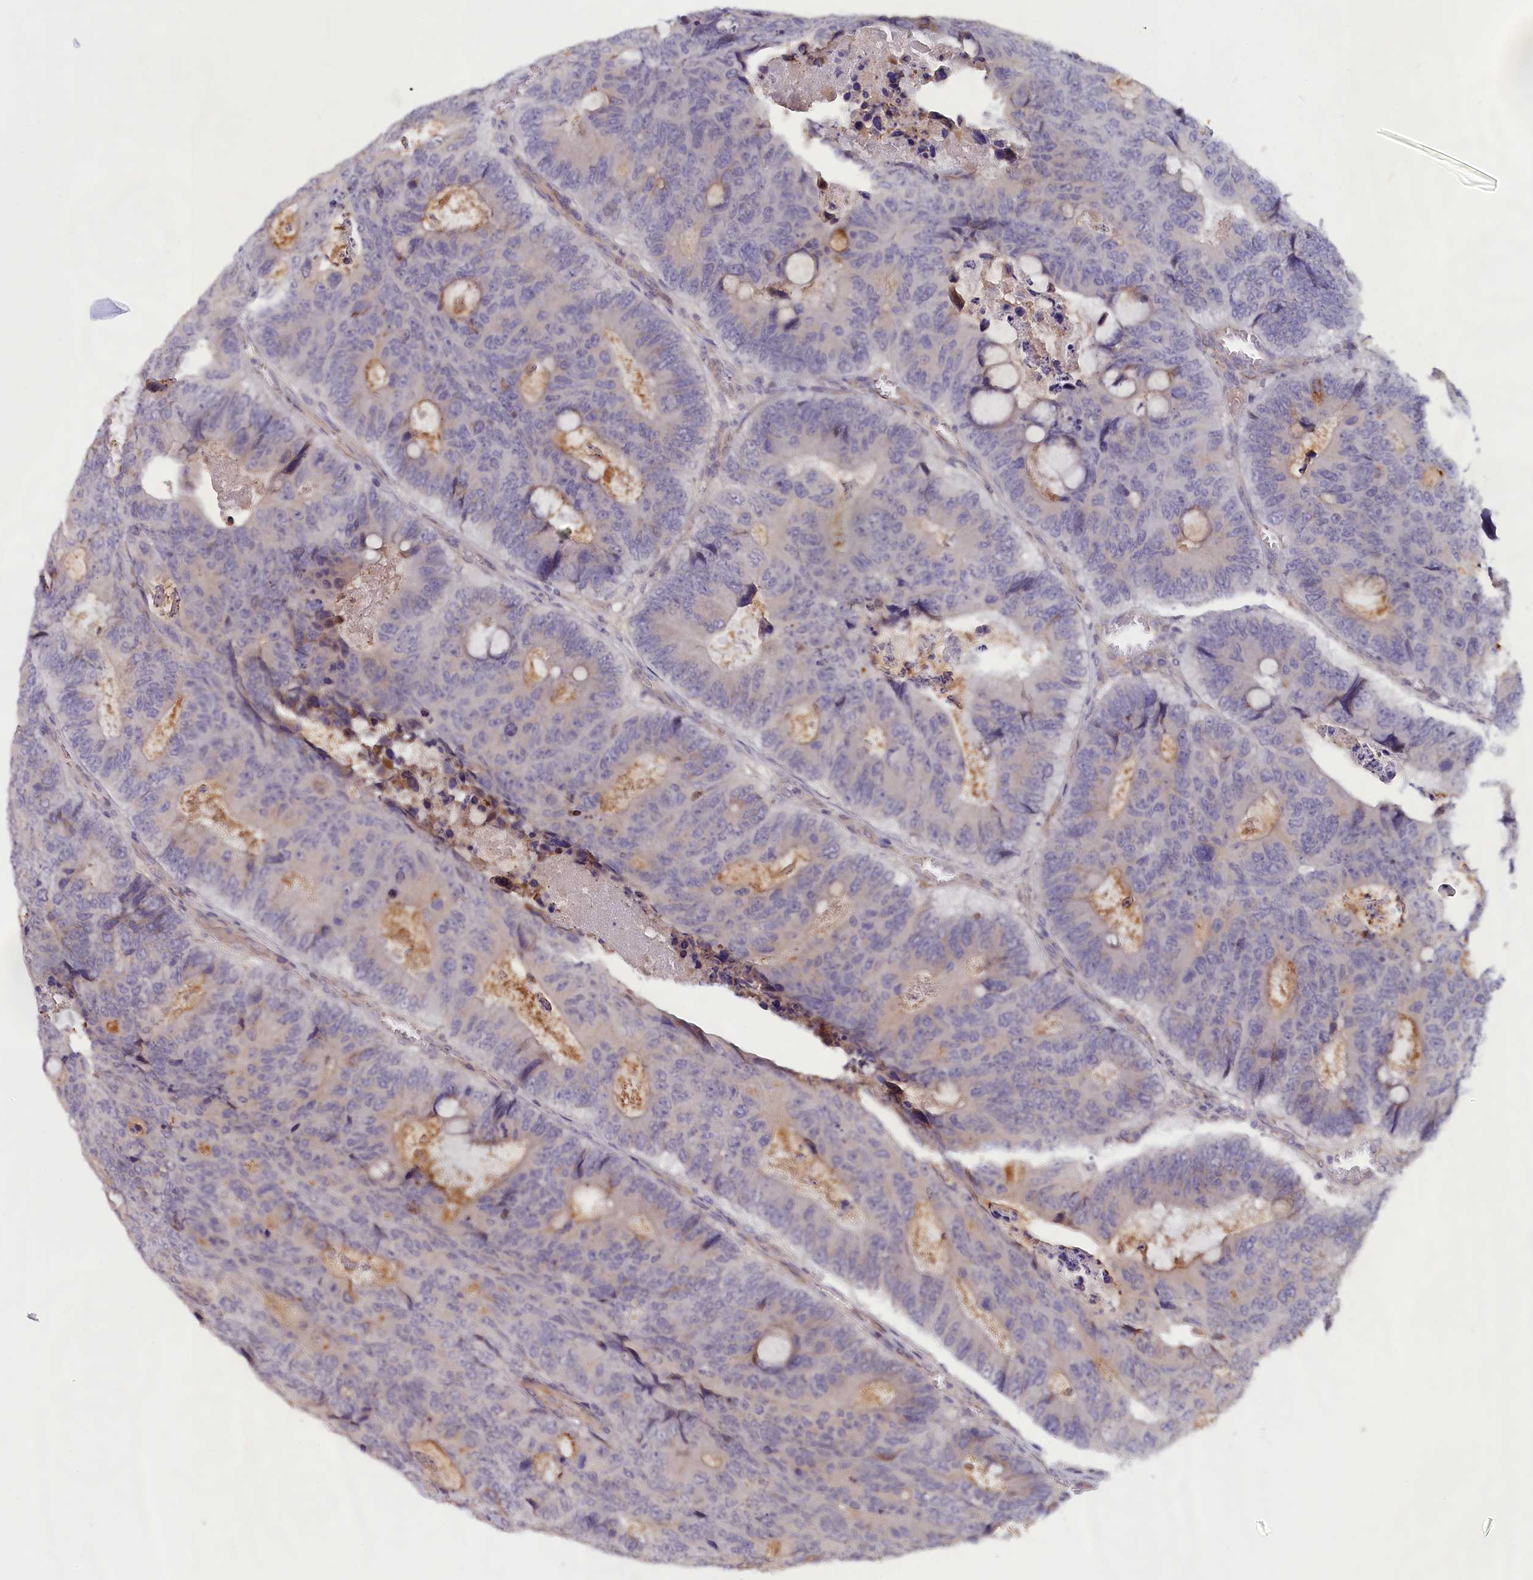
{"staining": {"intensity": "negative", "quantity": "none", "location": "none"}, "tissue": "colorectal cancer", "cell_type": "Tumor cells", "image_type": "cancer", "snomed": [{"axis": "morphology", "description": "Adenocarcinoma, NOS"}, {"axis": "topography", "description": "Colon"}], "caption": "IHC photomicrograph of neoplastic tissue: colorectal adenocarcinoma stained with DAB (3,3'-diaminobenzidine) exhibits no significant protein expression in tumor cells.", "gene": "IGFALS", "patient": {"sex": "male", "age": 87}}